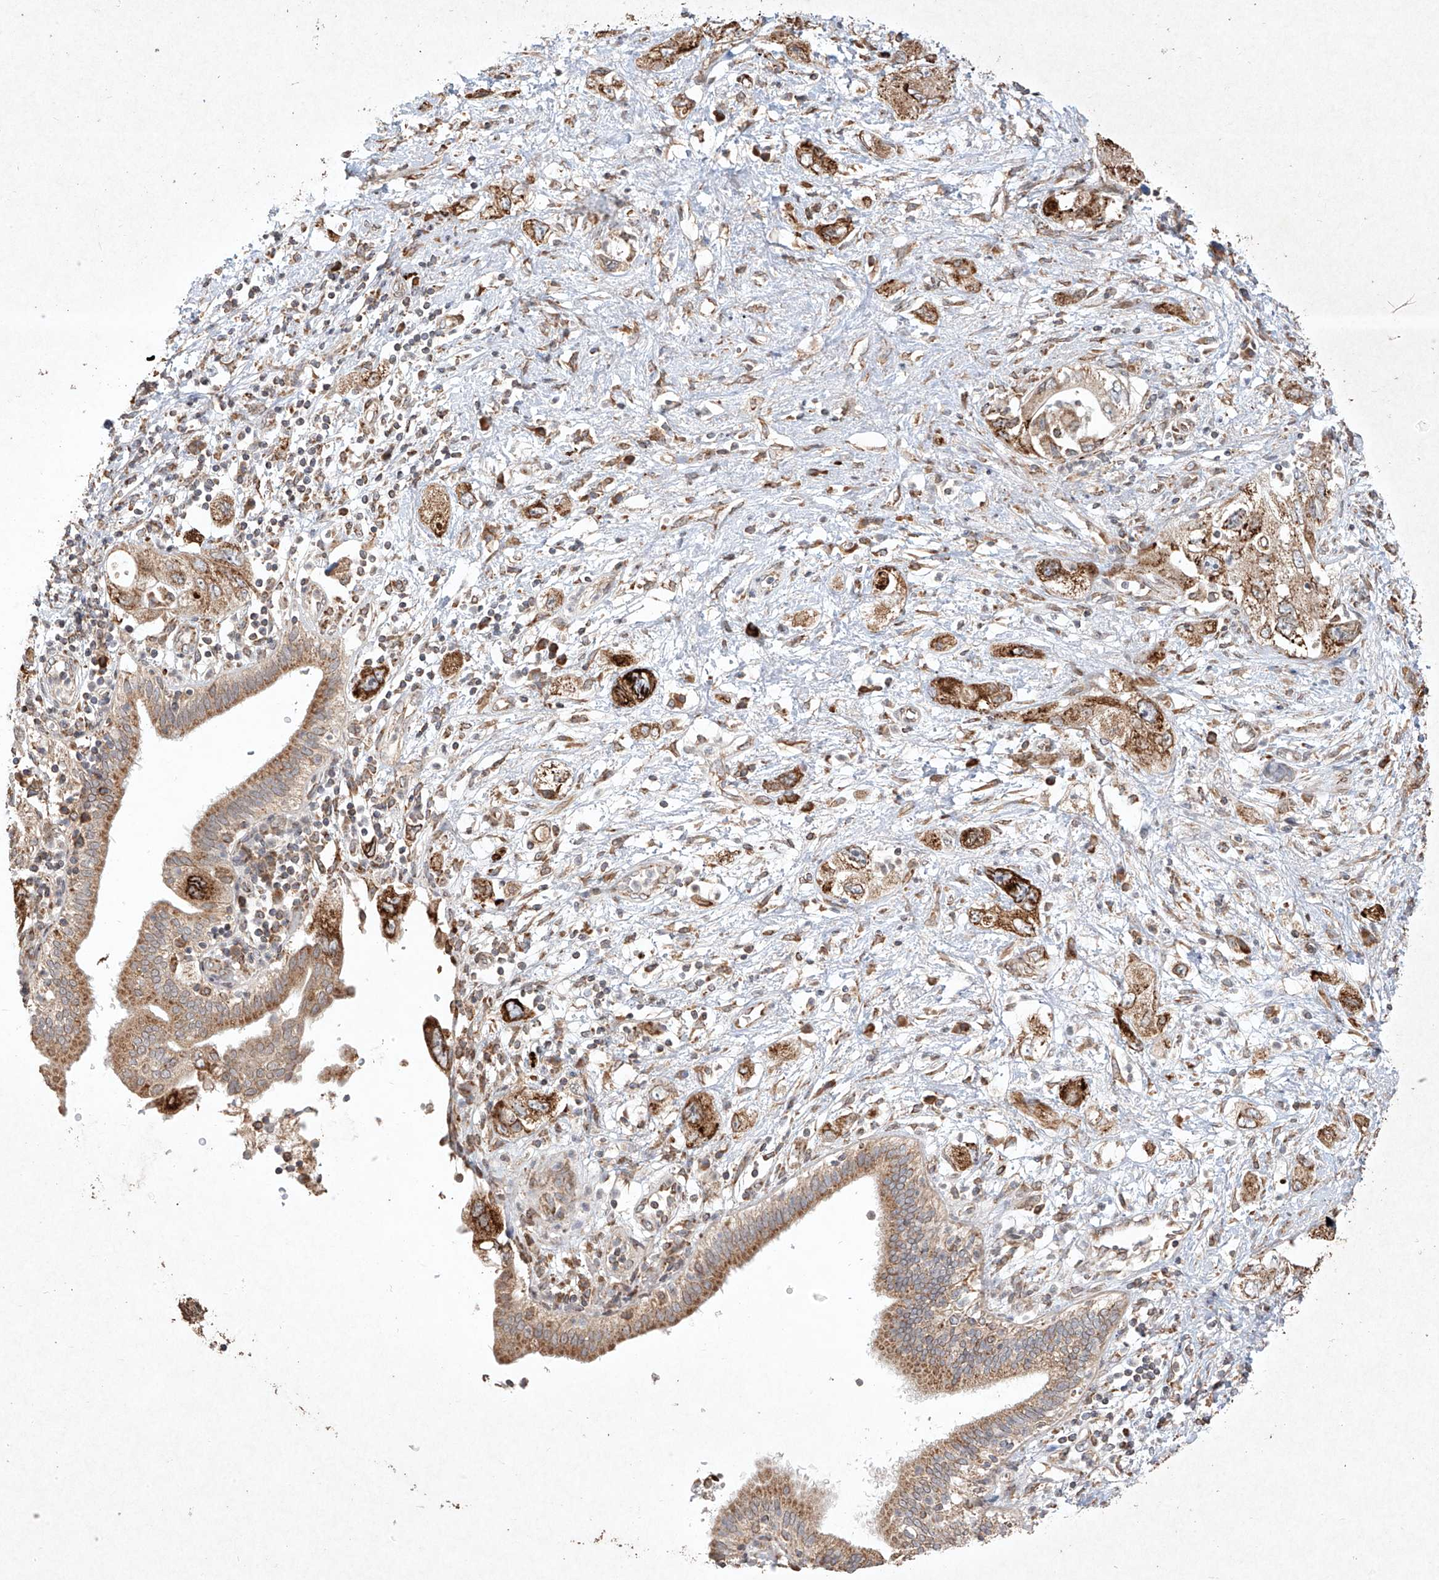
{"staining": {"intensity": "moderate", "quantity": ">75%", "location": "cytoplasmic/membranous"}, "tissue": "pancreatic cancer", "cell_type": "Tumor cells", "image_type": "cancer", "snomed": [{"axis": "morphology", "description": "Adenocarcinoma, NOS"}, {"axis": "topography", "description": "Pancreas"}], "caption": "A medium amount of moderate cytoplasmic/membranous positivity is identified in approximately >75% of tumor cells in pancreatic cancer tissue. (DAB IHC, brown staining for protein, blue staining for nuclei).", "gene": "SEMA3B", "patient": {"sex": "female", "age": 73}}